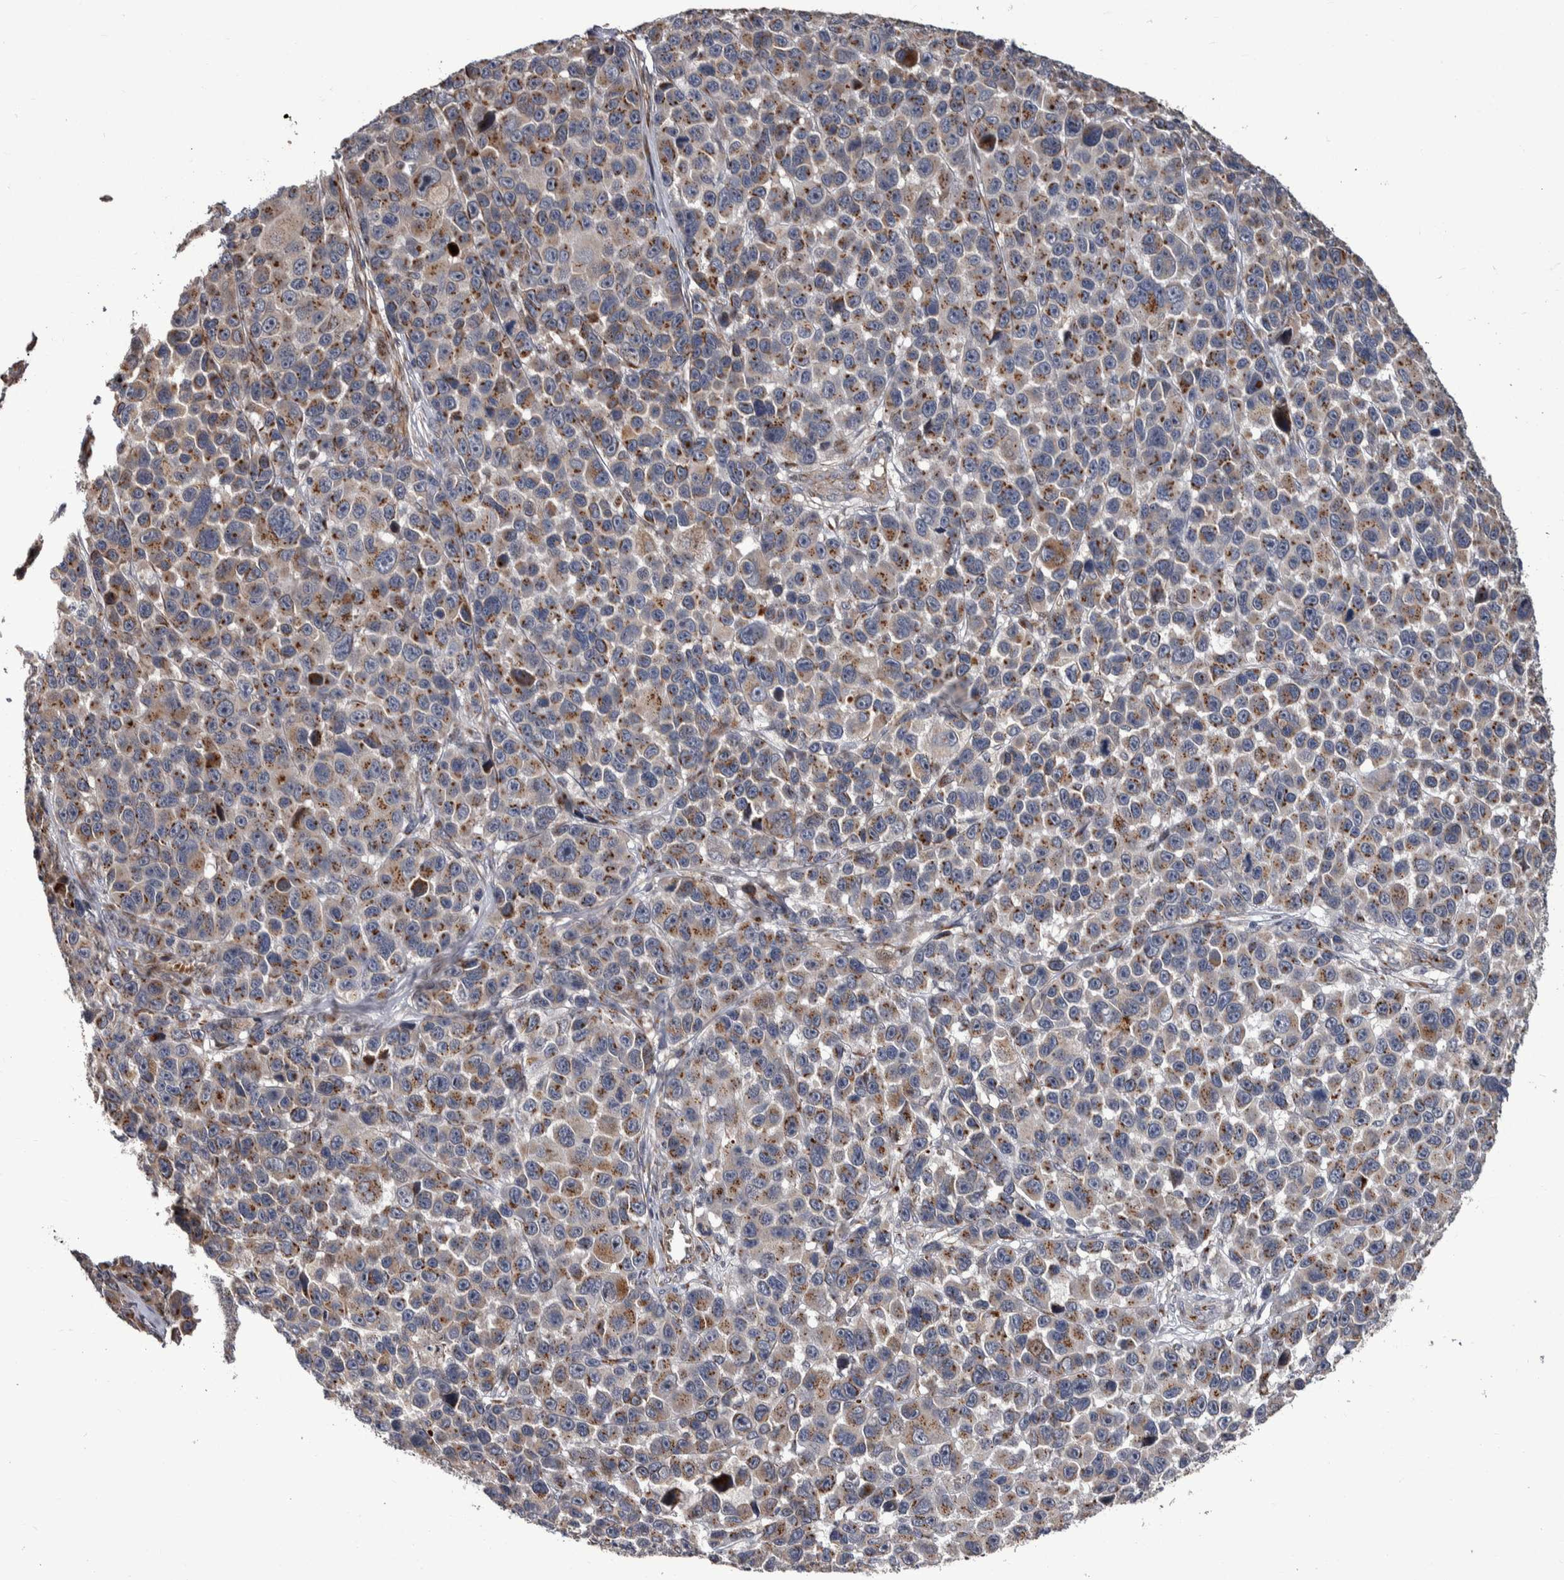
{"staining": {"intensity": "moderate", "quantity": ">75%", "location": "cytoplasmic/membranous"}, "tissue": "melanoma", "cell_type": "Tumor cells", "image_type": "cancer", "snomed": [{"axis": "morphology", "description": "Malignant melanoma, NOS"}, {"axis": "topography", "description": "Skin"}], "caption": "A histopathology image of human melanoma stained for a protein demonstrates moderate cytoplasmic/membranous brown staining in tumor cells.", "gene": "CANT1", "patient": {"sex": "male", "age": 53}}